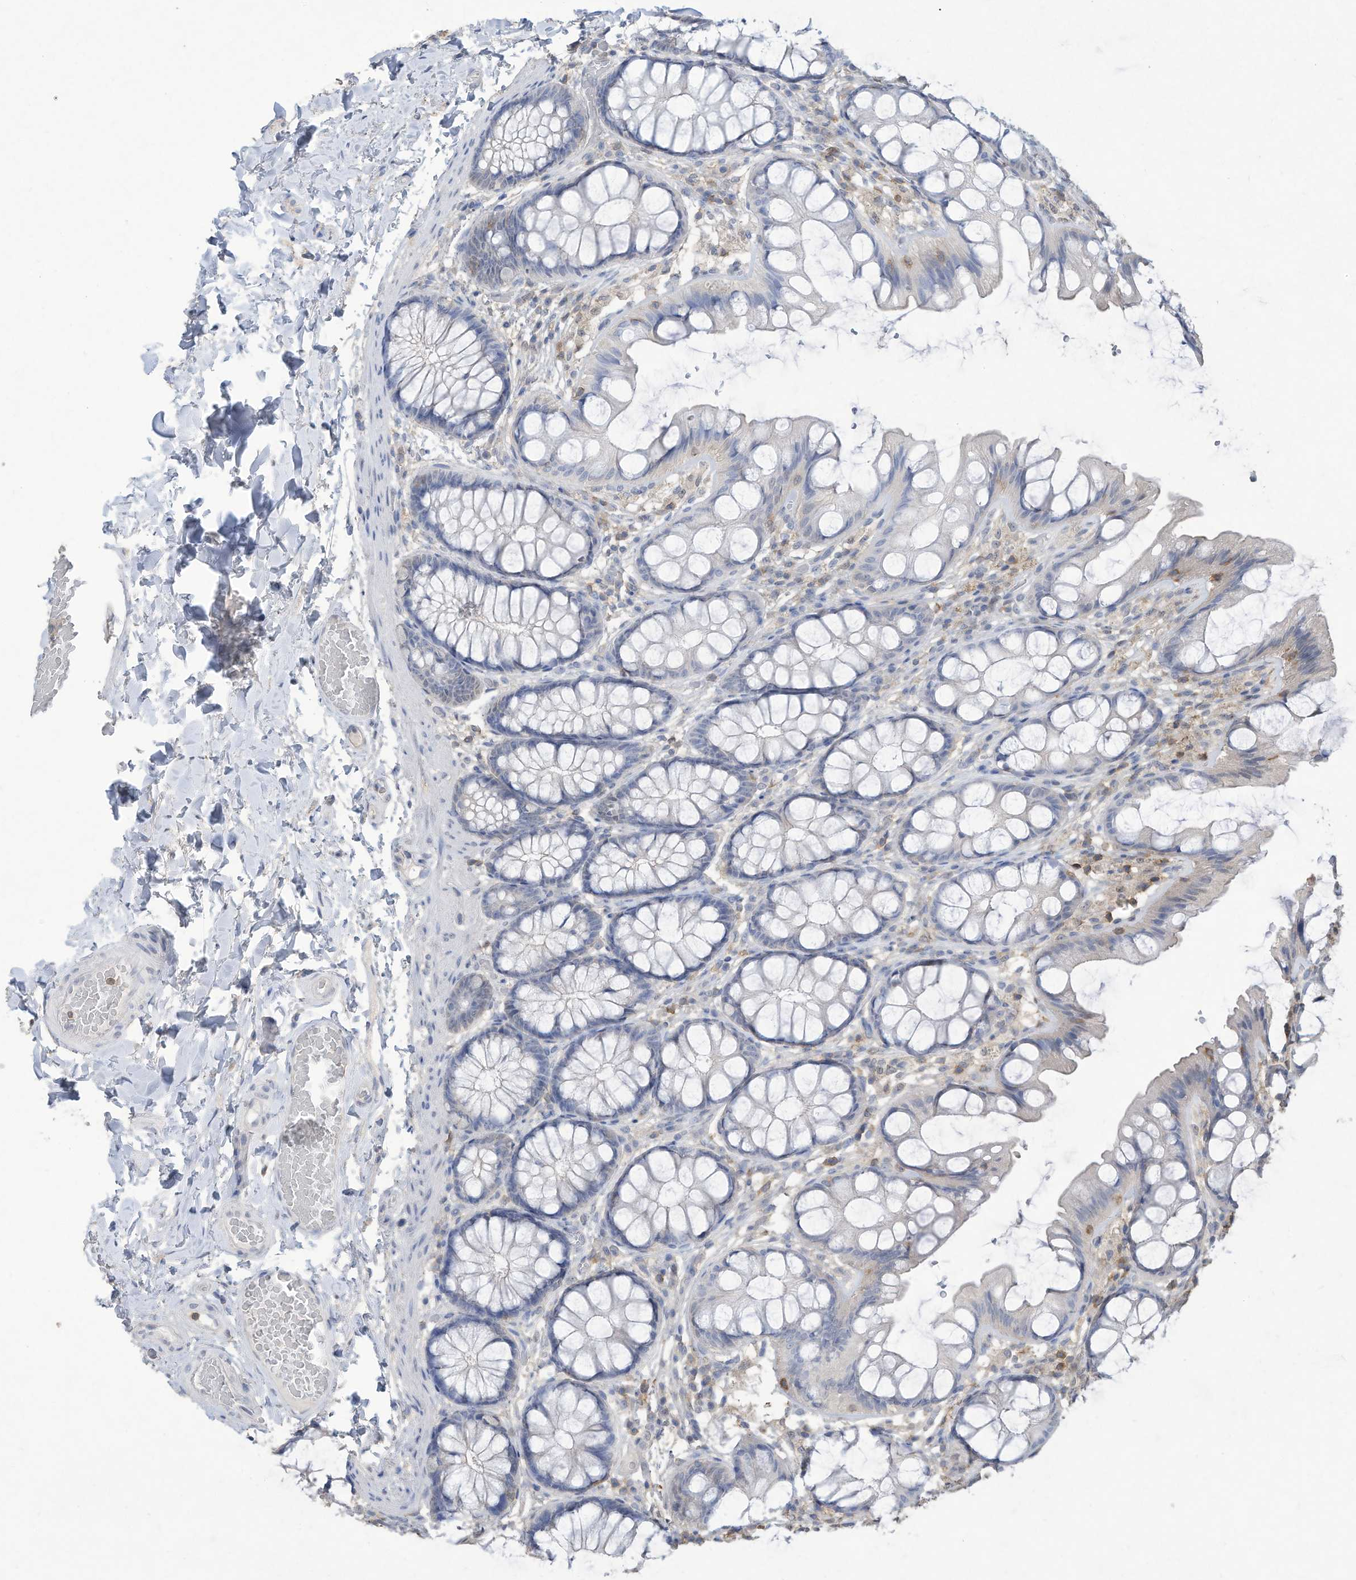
{"staining": {"intensity": "negative", "quantity": "none", "location": "none"}, "tissue": "colon", "cell_type": "Endothelial cells", "image_type": "normal", "snomed": [{"axis": "morphology", "description": "Normal tissue, NOS"}, {"axis": "topography", "description": "Colon"}], "caption": "Immunohistochemistry (IHC) of benign human colon shows no expression in endothelial cells. (Stains: DAB IHC with hematoxylin counter stain, Microscopy: brightfield microscopy at high magnification).", "gene": "HAS3", "patient": {"sex": "male", "age": 47}}